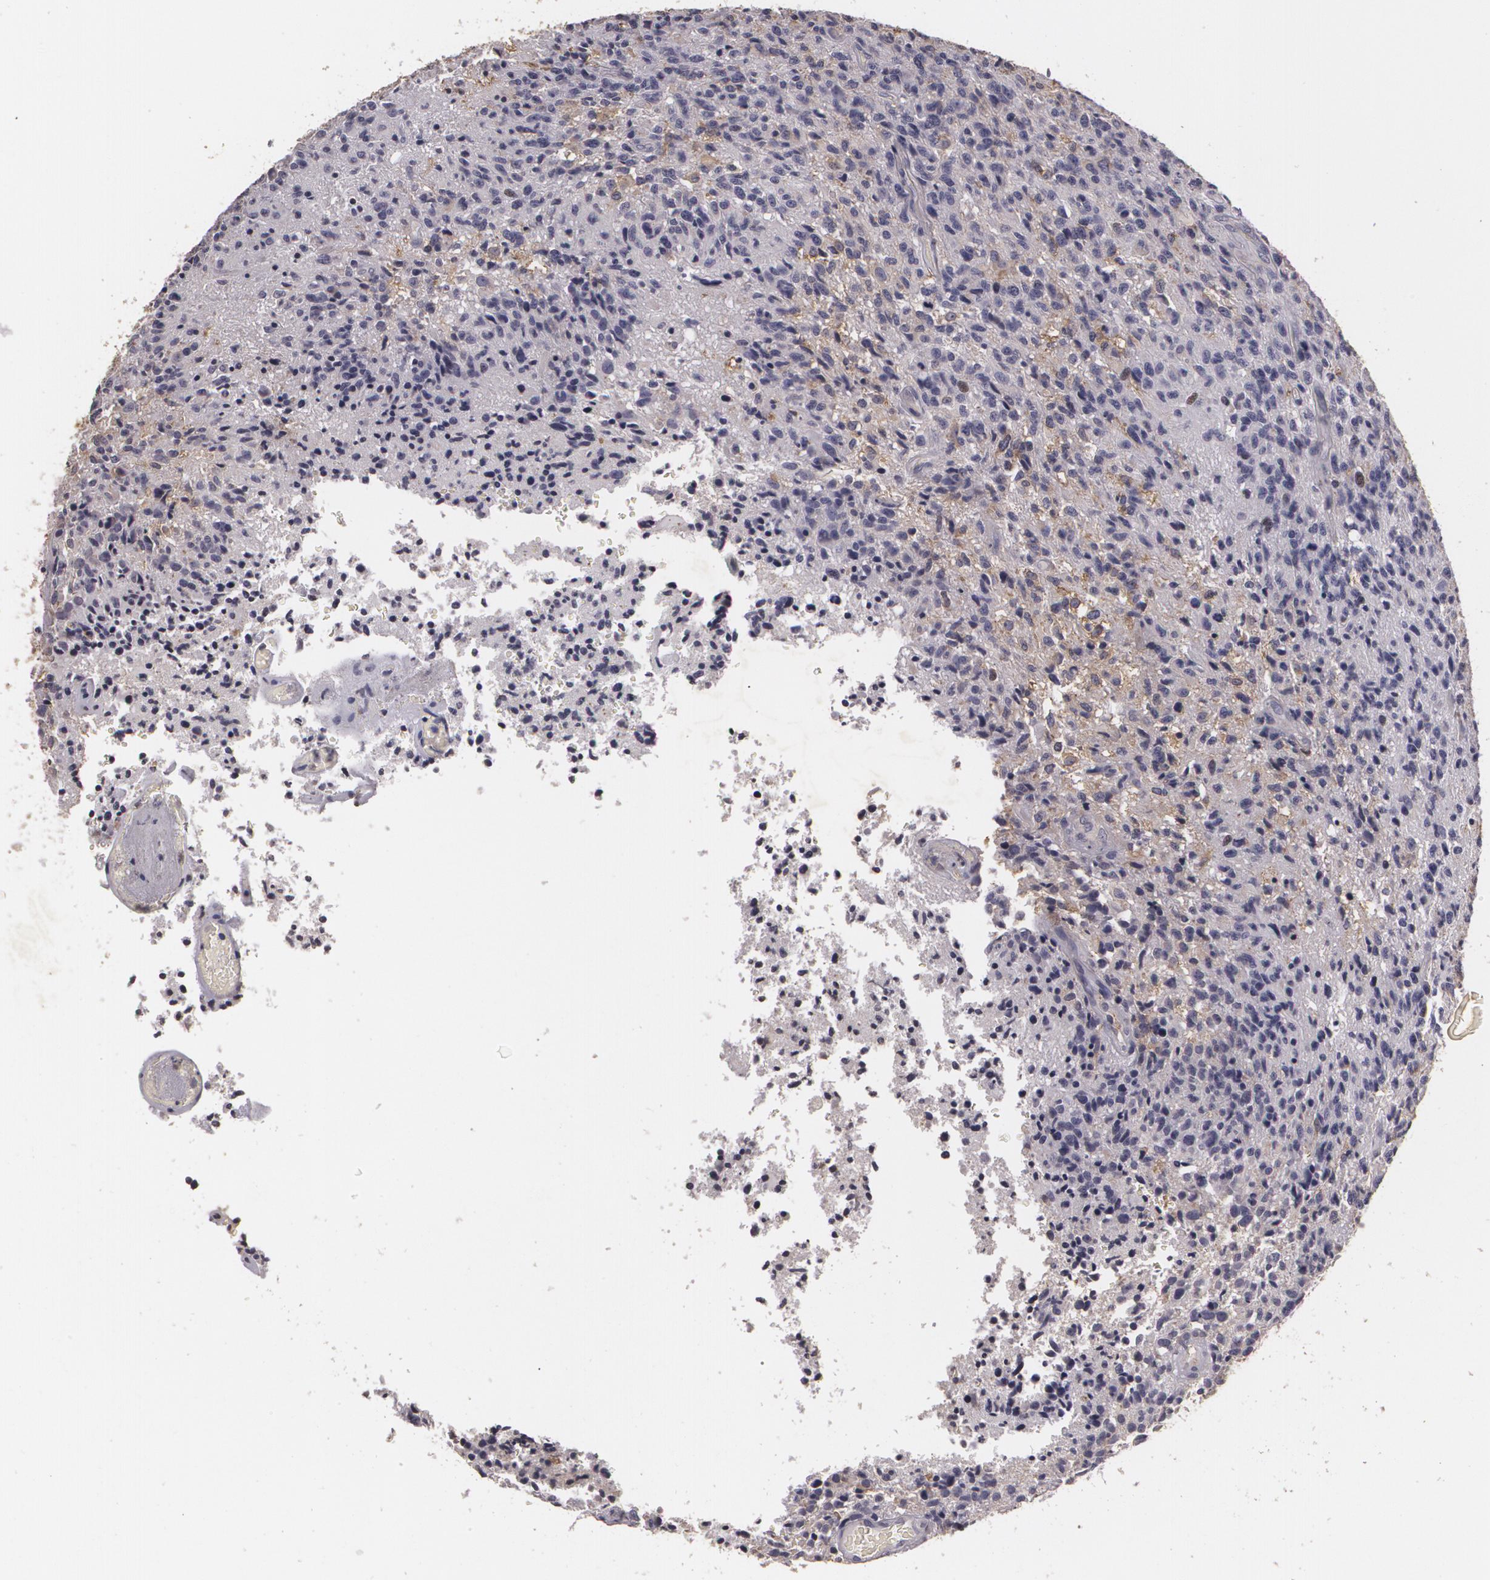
{"staining": {"intensity": "negative", "quantity": "none", "location": "none"}, "tissue": "glioma", "cell_type": "Tumor cells", "image_type": "cancer", "snomed": [{"axis": "morphology", "description": "Glioma, malignant, High grade"}, {"axis": "topography", "description": "Brain"}], "caption": "Glioma was stained to show a protein in brown. There is no significant staining in tumor cells. (DAB IHC visualized using brightfield microscopy, high magnification).", "gene": "KCNA4", "patient": {"sex": "male", "age": 36}}